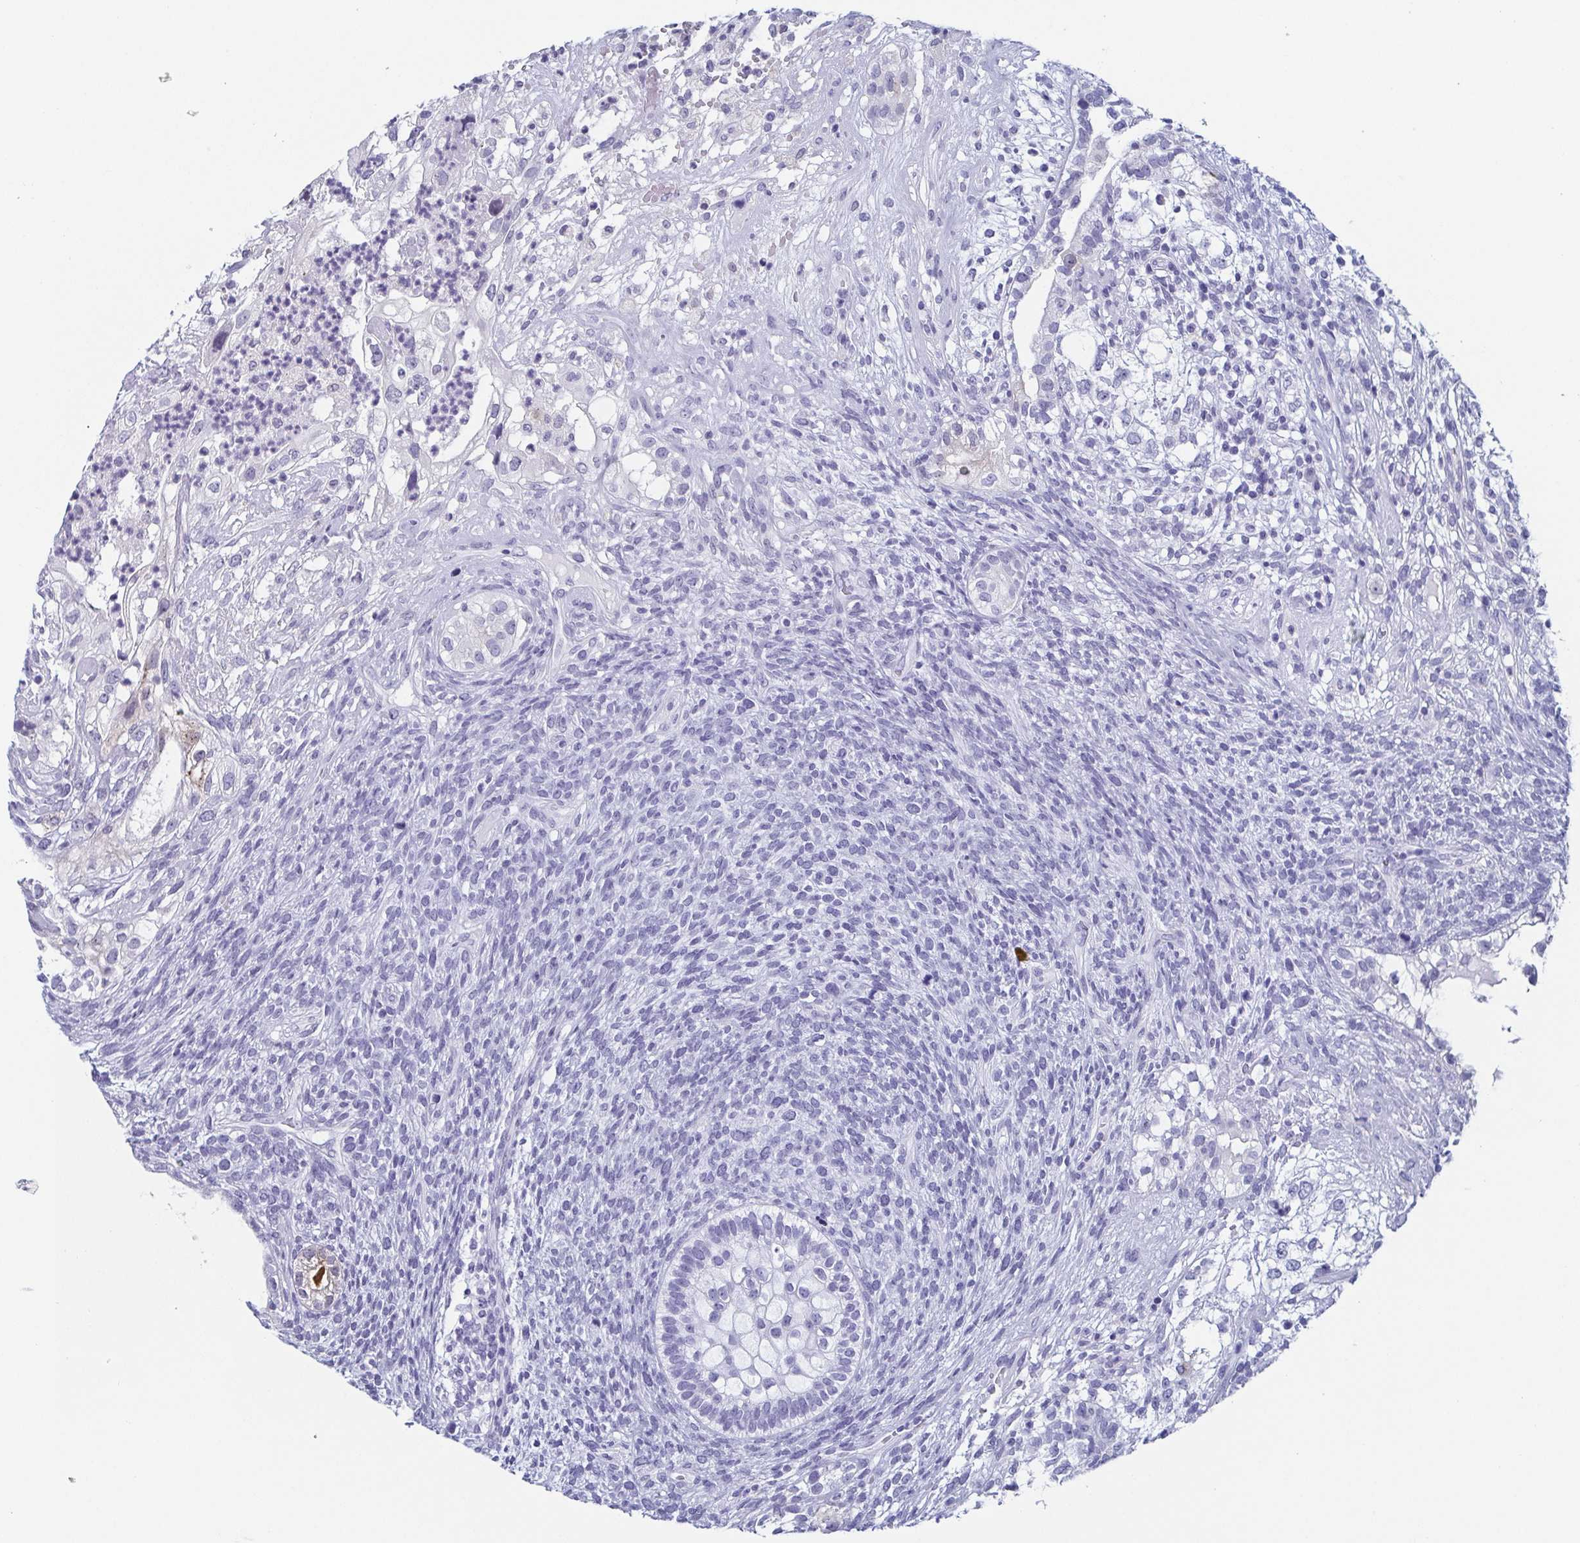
{"staining": {"intensity": "negative", "quantity": "none", "location": "none"}, "tissue": "testis cancer", "cell_type": "Tumor cells", "image_type": "cancer", "snomed": [{"axis": "morphology", "description": "Seminoma, NOS"}, {"axis": "morphology", "description": "Carcinoma, Embryonal, NOS"}, {"axis": "topography", "description": "Testis"}], "caption": "High power microscopy photomicrograph of an IHC micrograph of embryonal carcinoma (testis), revealing no significant staining in tumor cells.", "gene": "REG4", "patient": {"sex": "male", "age": 41}}